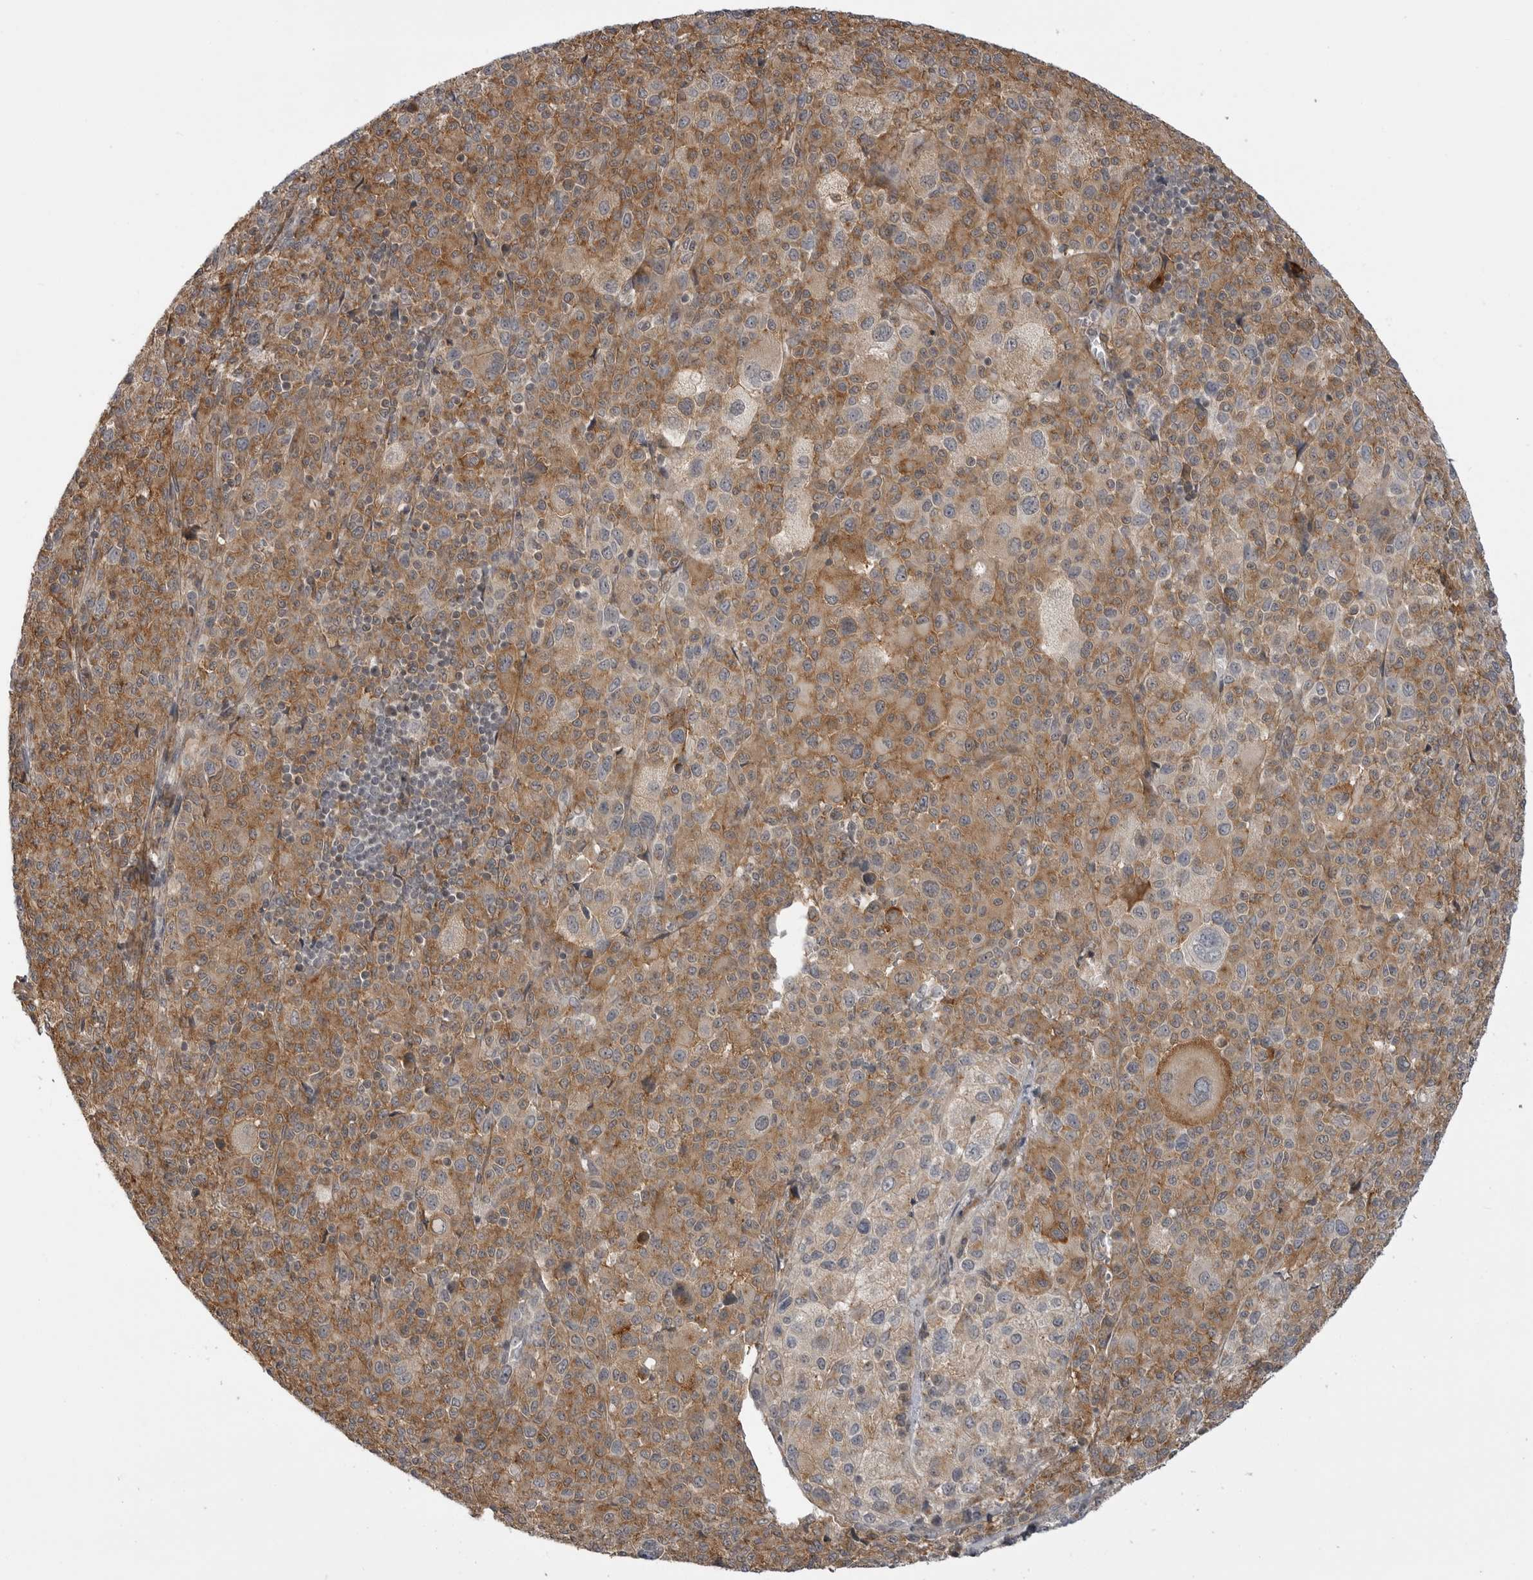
{"staining": {"intensity": "moderate", "quantity": ">75%", "location": "cytoplasmic/membranous"}, "tissue": "melanoma", "cell_type": "Tumor cells", "image_type": "cancer", "snomed": [{"axis": "morphology", "description": "Malignant melanoma, Metastatic site"}, {"axis": "topography", "description": "Skin"}], "caption": "Moderate cytoplasmic/membranous positivity is present in approximately >75% of tumor cells in malignant melanoma (metastatic site). The staining was performed using DAB, with brown indicating positive protein expression. Nuclei are stained blue with hematoxylin.", "gene": "LRRC45", "patient": {"sex": "female", "age": 74}}